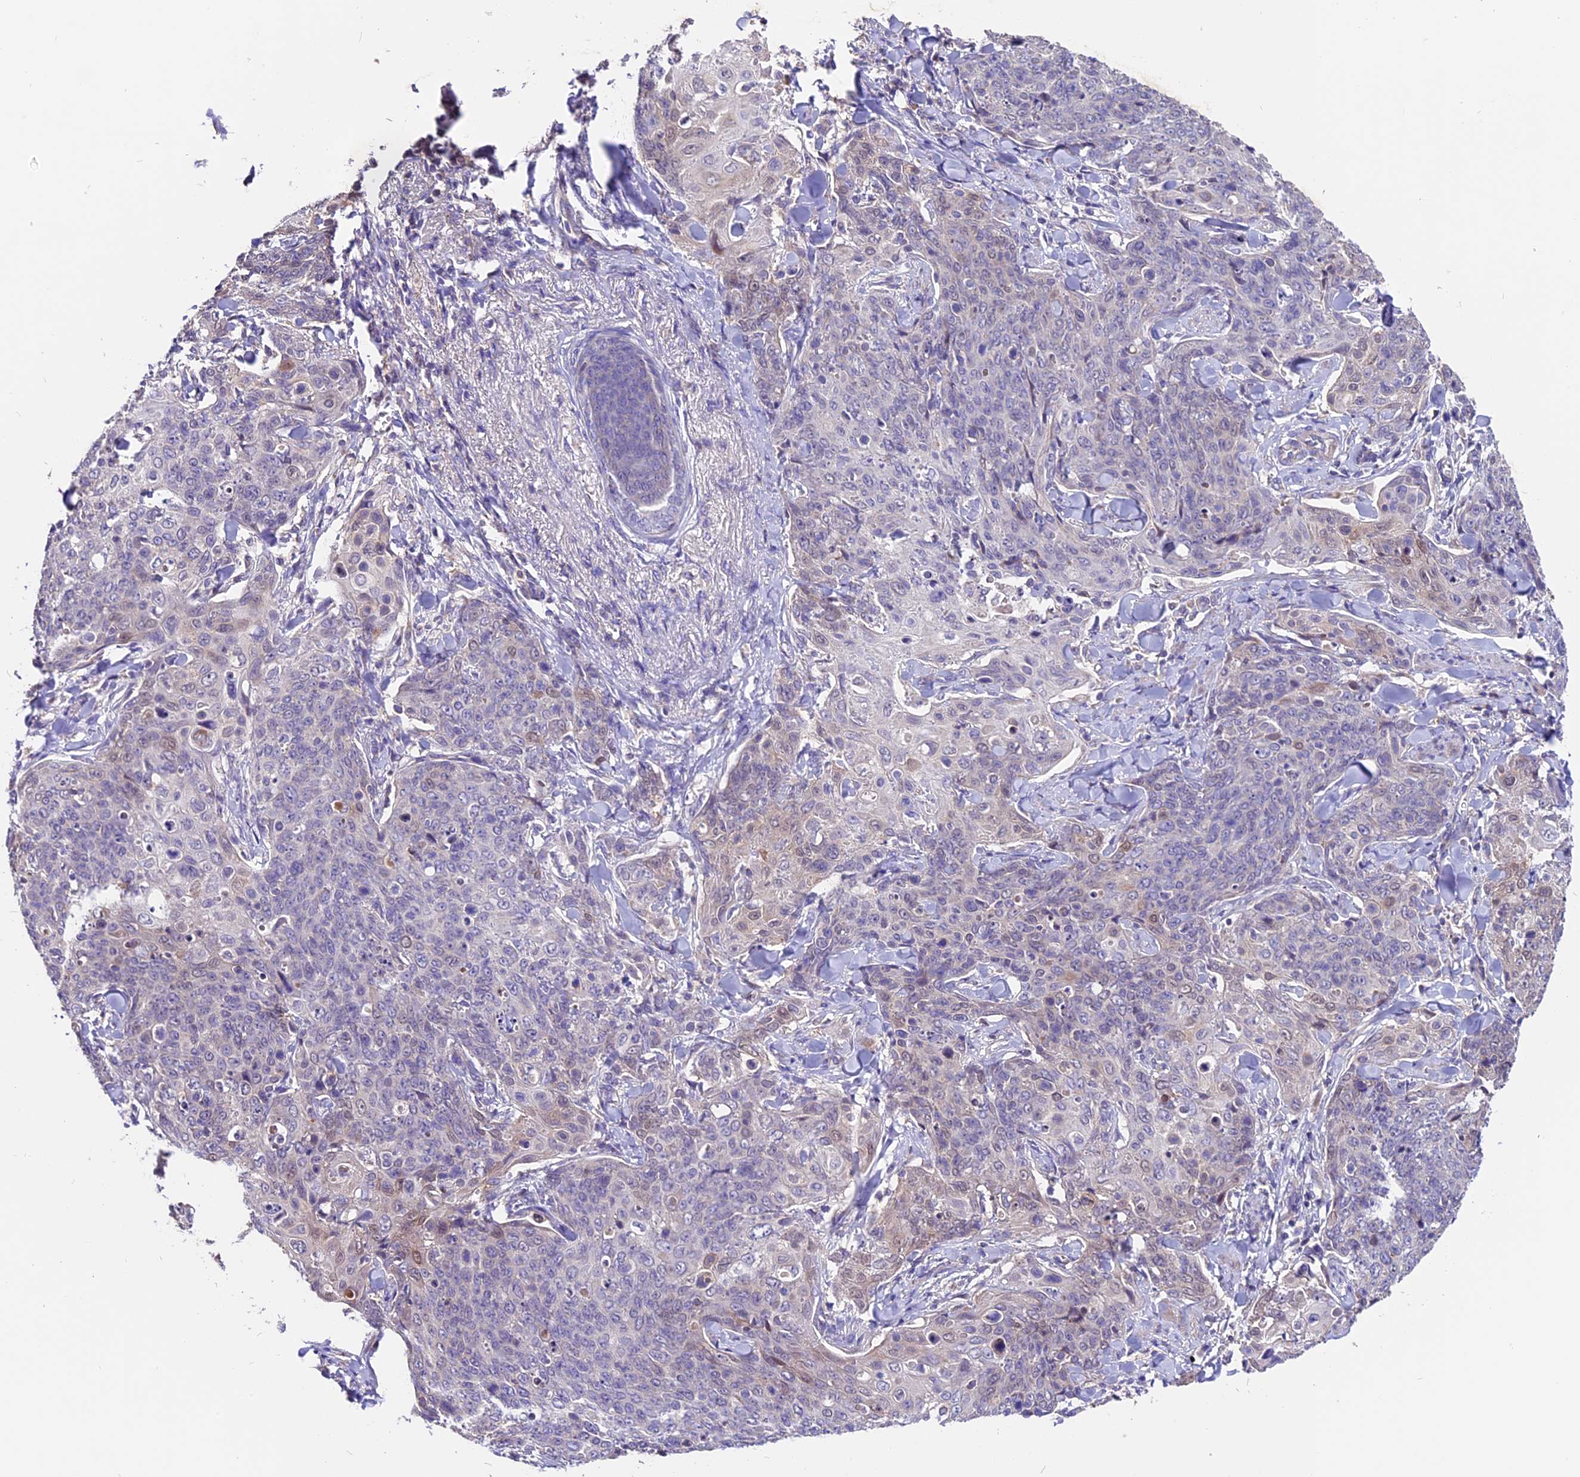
{"staining": {"intensity": "negative", "quantity": "none", "location": "none"}, "tissue": "skin cancer", "cell_type": "Tumor cells", "image_type": "cancer", "snomed": [{"axis": "morphology", "description": "Squamous cell carcinoma, NOS"}, {"axis": "topography", "description": "Skin"}, {"axis": "topography", "description": "Vulva"}], "caption": "Micrograph shows no significant protein positivity in tumor cells of skin cancer.", "gene": "DDX28", "patient": {"sex": "female", "age": 85}}